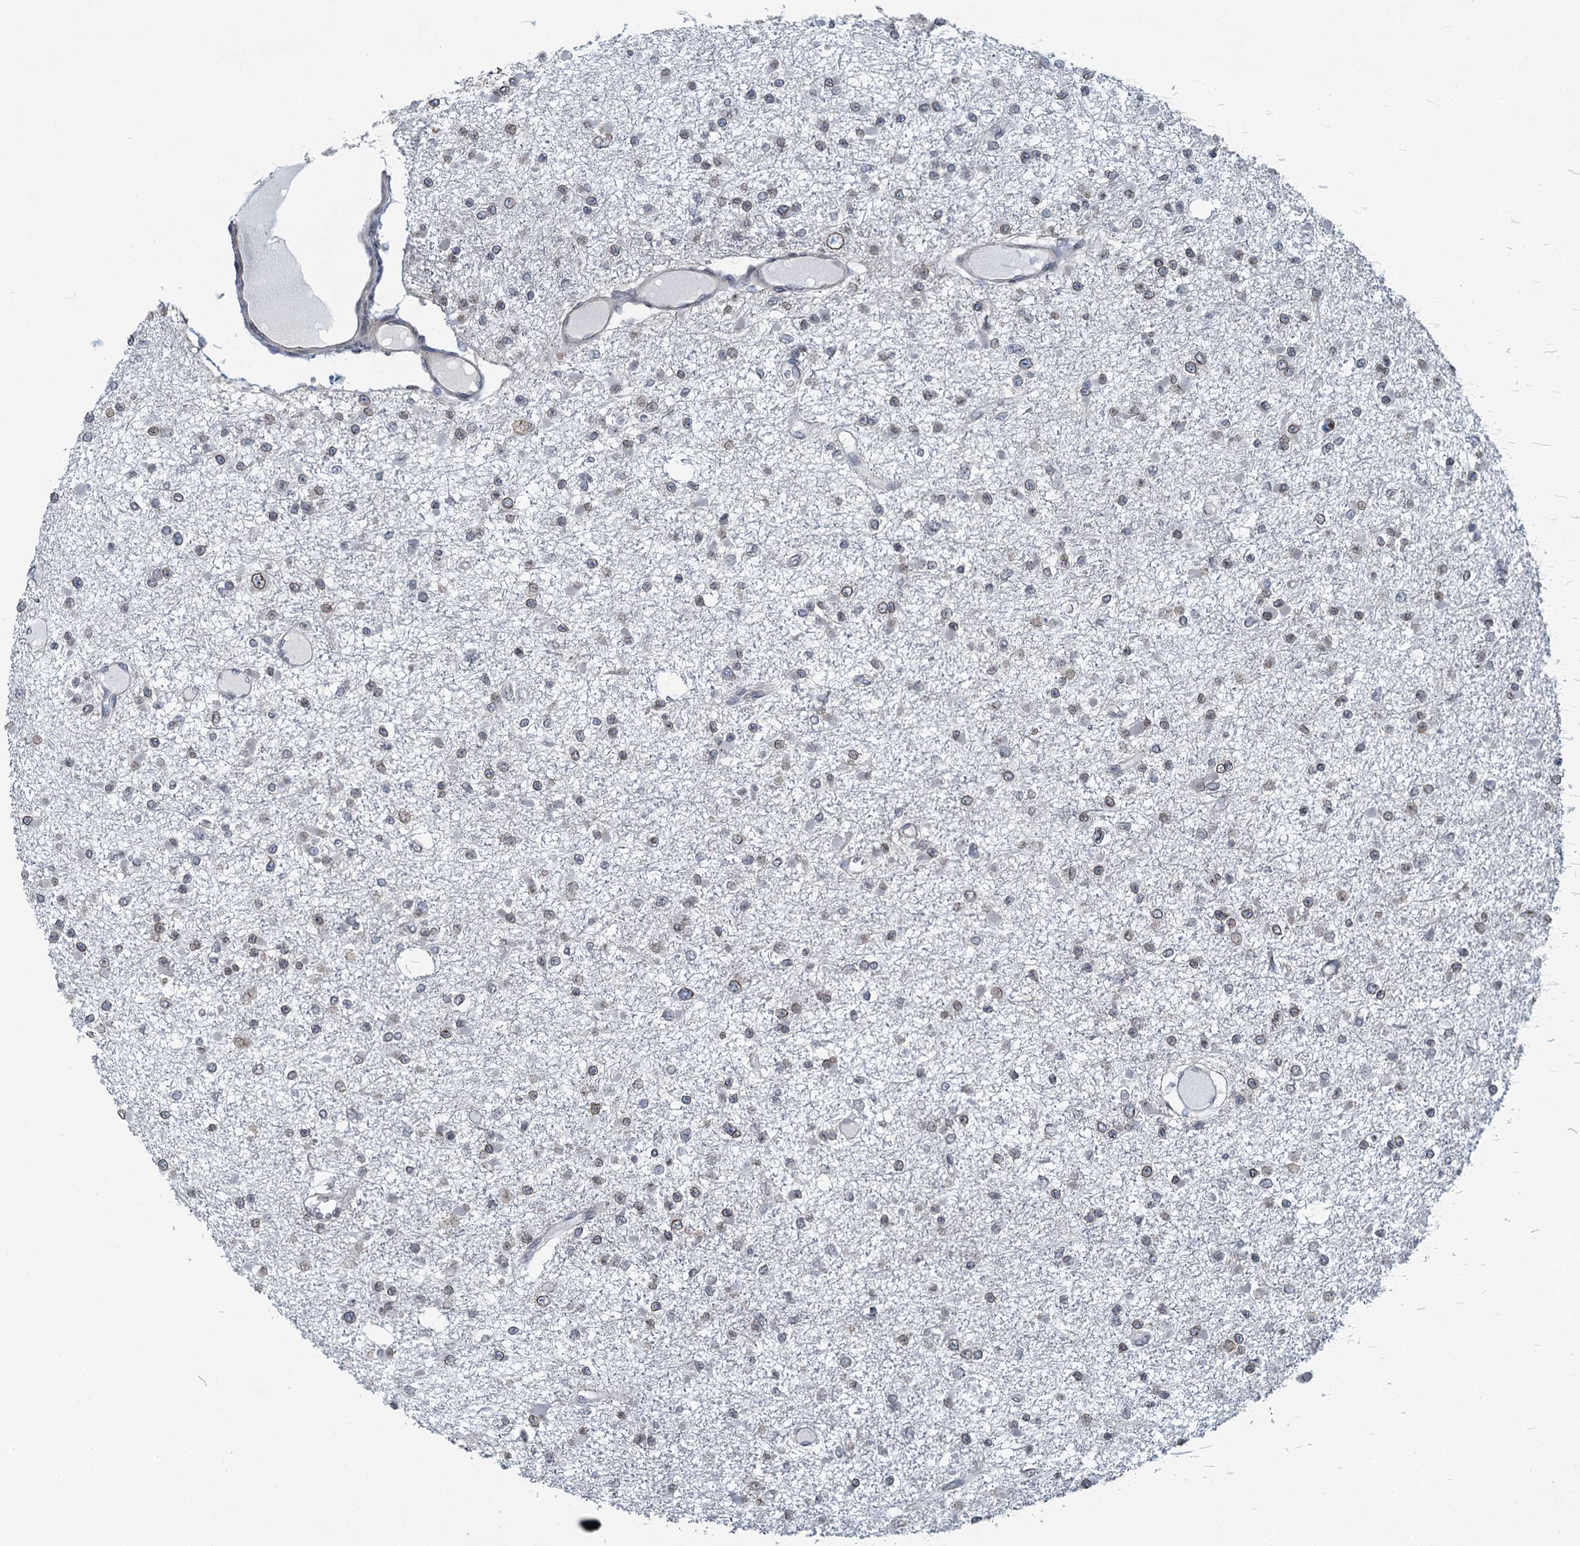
{"staining": {"intensity": "negative", "quantity": "none", "location": "none"}, "tissue": "glioma", "cell_type": "Tumor cells", "image_type": "cancer", "snomed": [{"axis": "morphology", "description": "Glioma, malignant, Low grade"}, {"axis": "topography", "description": "Brain"}], "caption": "There is no significant staining in tumor cells of glioma.", "gene": "CCDC34", "patient": {"sex": "female", "age": 22}}